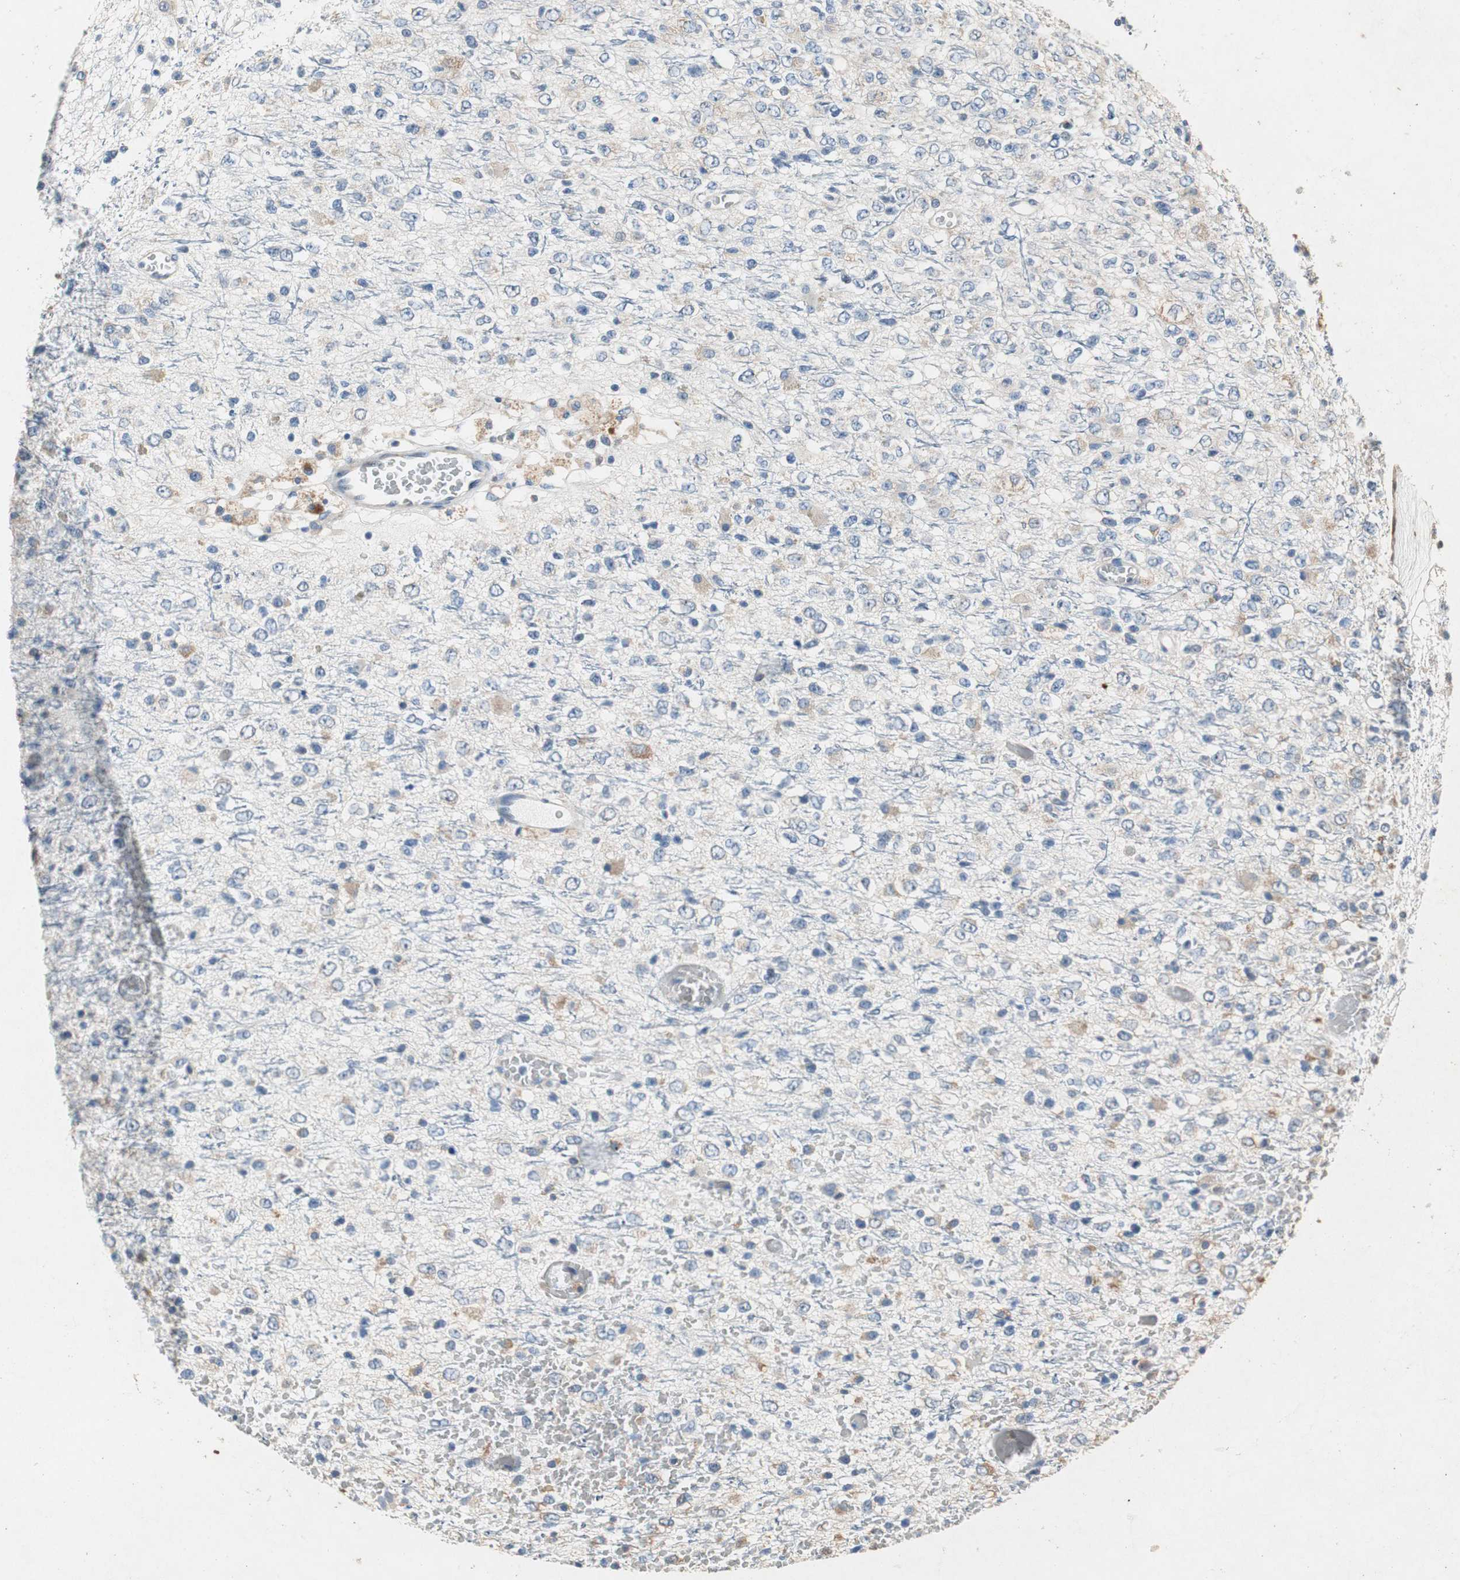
{"staining": {"intensity": "weak", "quantity": "<25%", "location": "cytoplasmic/membranous"}, "tissue": "glioma", "cell_type": "Tumor cells", "image_type": "cancer", "snomed": [{"axis": "morphology", "description": "Glioma, malignant, High grade"}, {"axis": "topography", "description": "pancreas cauda"}], "caption": "High magnification brightfield microscopy of glioma stained with DAB (brown) and counterstained with hematoxylin (blue): tumor cells show no significant positivity.", "gene": "RPL35", "patient": {"sex": "male", "age": 60}}